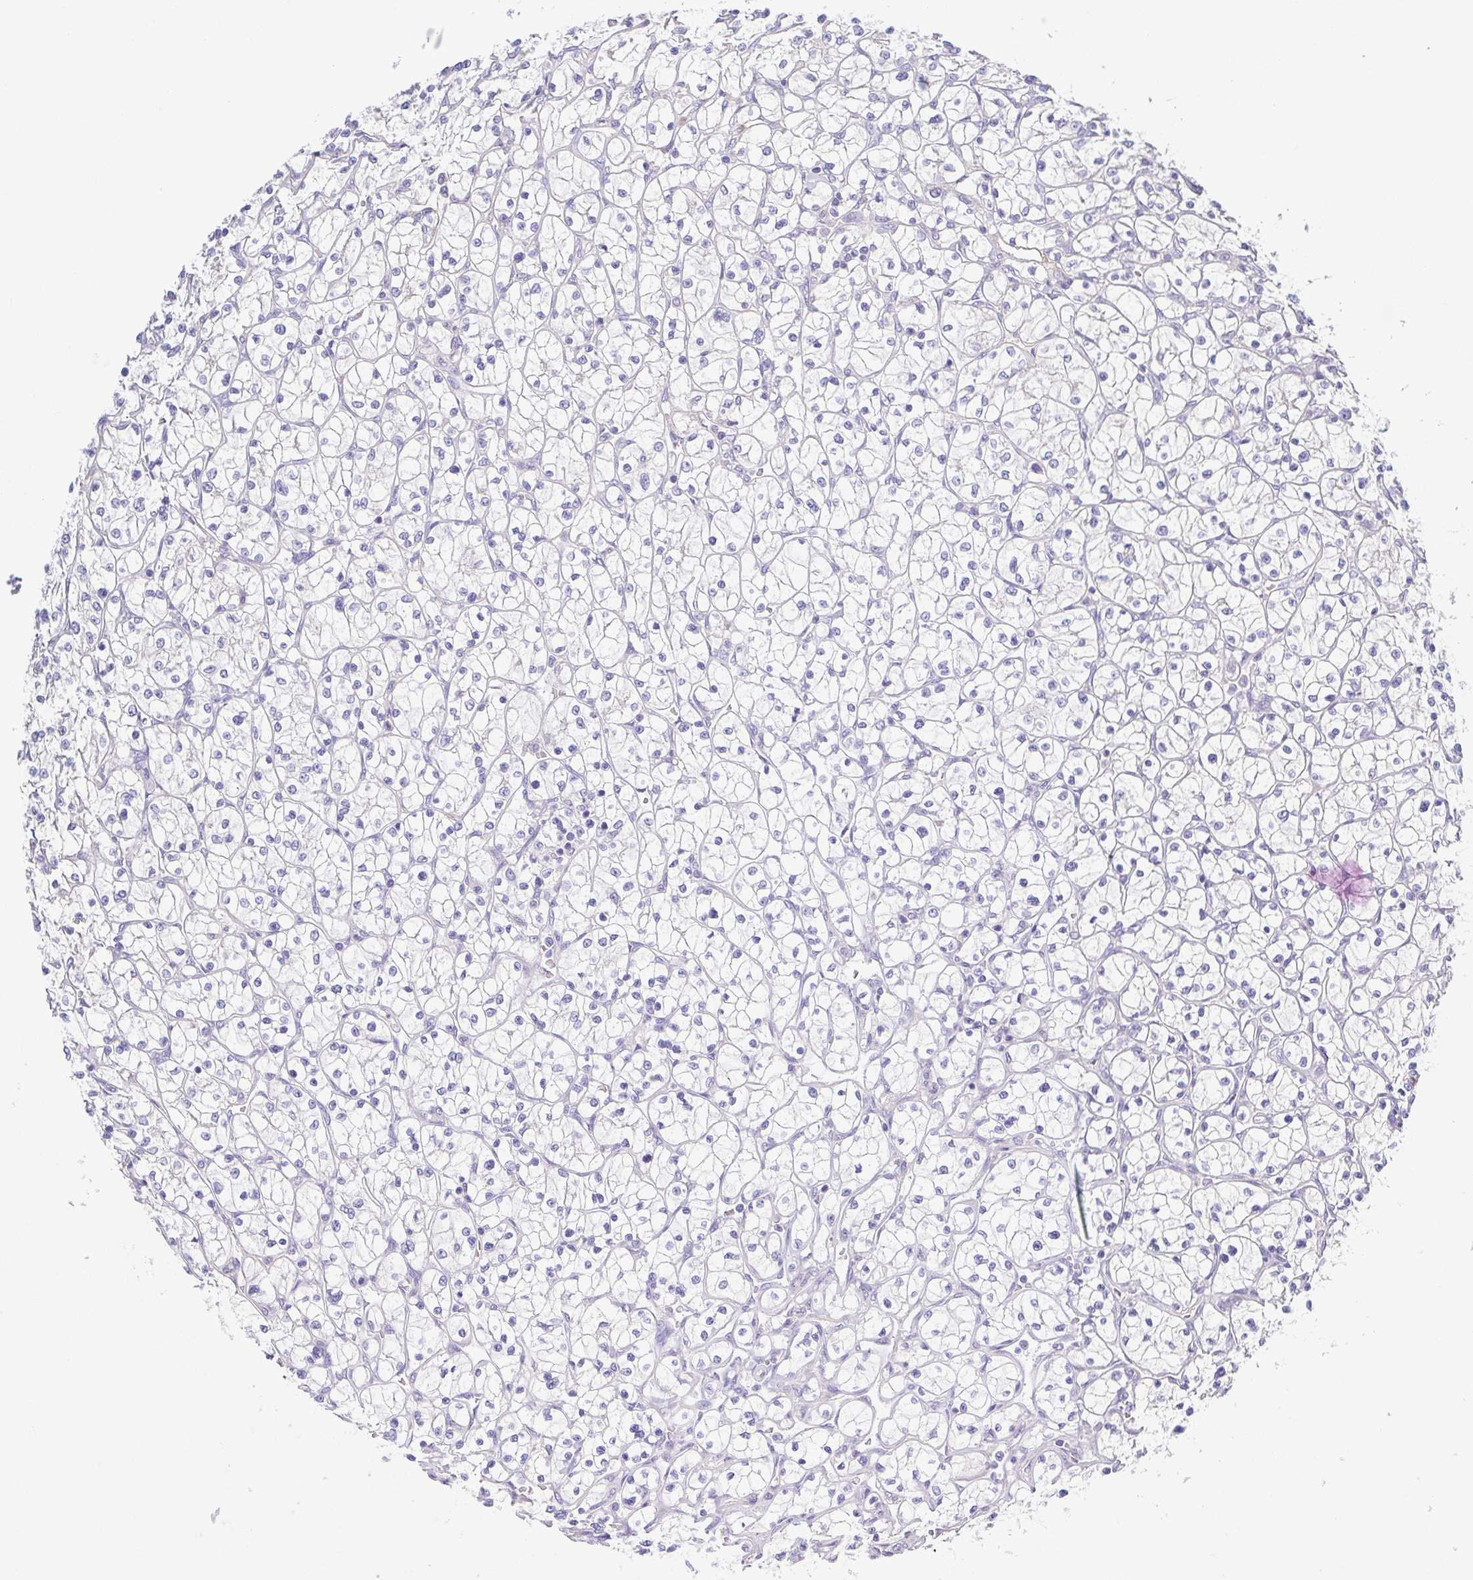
{"staining": {"intensity": "negative", "quantity": "none", "location": "none"}, "tissue": "renal cancer", "cell_type": "Tumor cells", "image_type": "cancer", "snomed": [{"axis": "morphology", "description": "Adenocarcinoma, NOS"}, {"axis": "topography", "description": "Kidney"}], "caption": "This photomicrograph is of renal cancer (adenocarcinoma) stained with immunohistochemistry to label a protein in brown with the nuclei are counter-stained blue. There is no staining in tumor cells. (DAB IHC visualized using brightfield microscopy, high magnification).", "gene": "A1BG", "patient": {"sex": "female", "age": 64}}